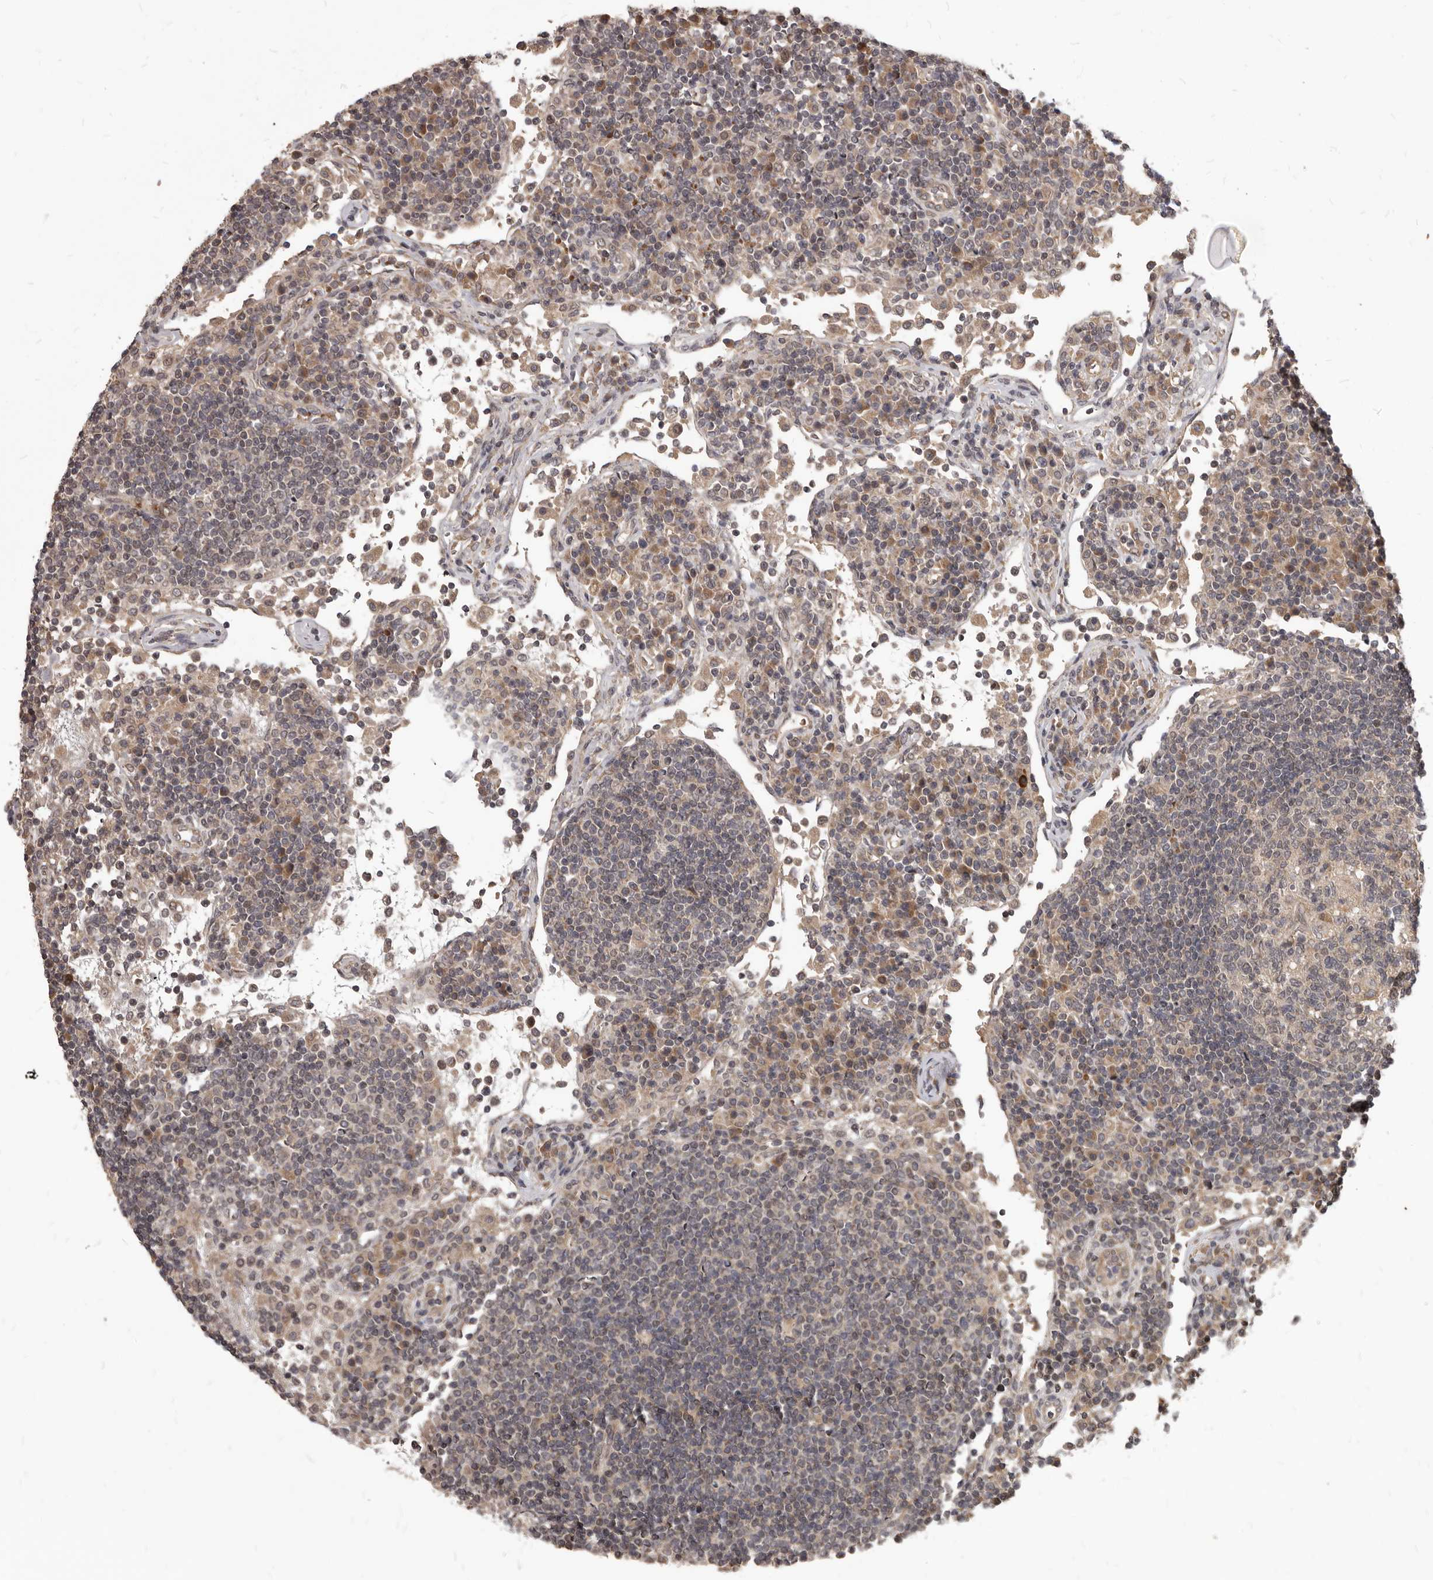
{"staining": {"intensity": "negative", "quantity": "none", "location": "none"}, "tissue": "lymph node", "cell_type": "Germinal center cells", "image_type": "normal", "snomed": [{"axis": "morphology", "description": "Normal tissue, NOS"}, {"axis": "topography", "description": "Lymph node"}], "caption": "The immunohistochemistry (IHC) image has no significant staining in germinal center cells of lymph node. (DAB IHC with hematoxylin counter stain).", "gene": "GABPB2", "patient": {"sex": "female", "age": 53}}